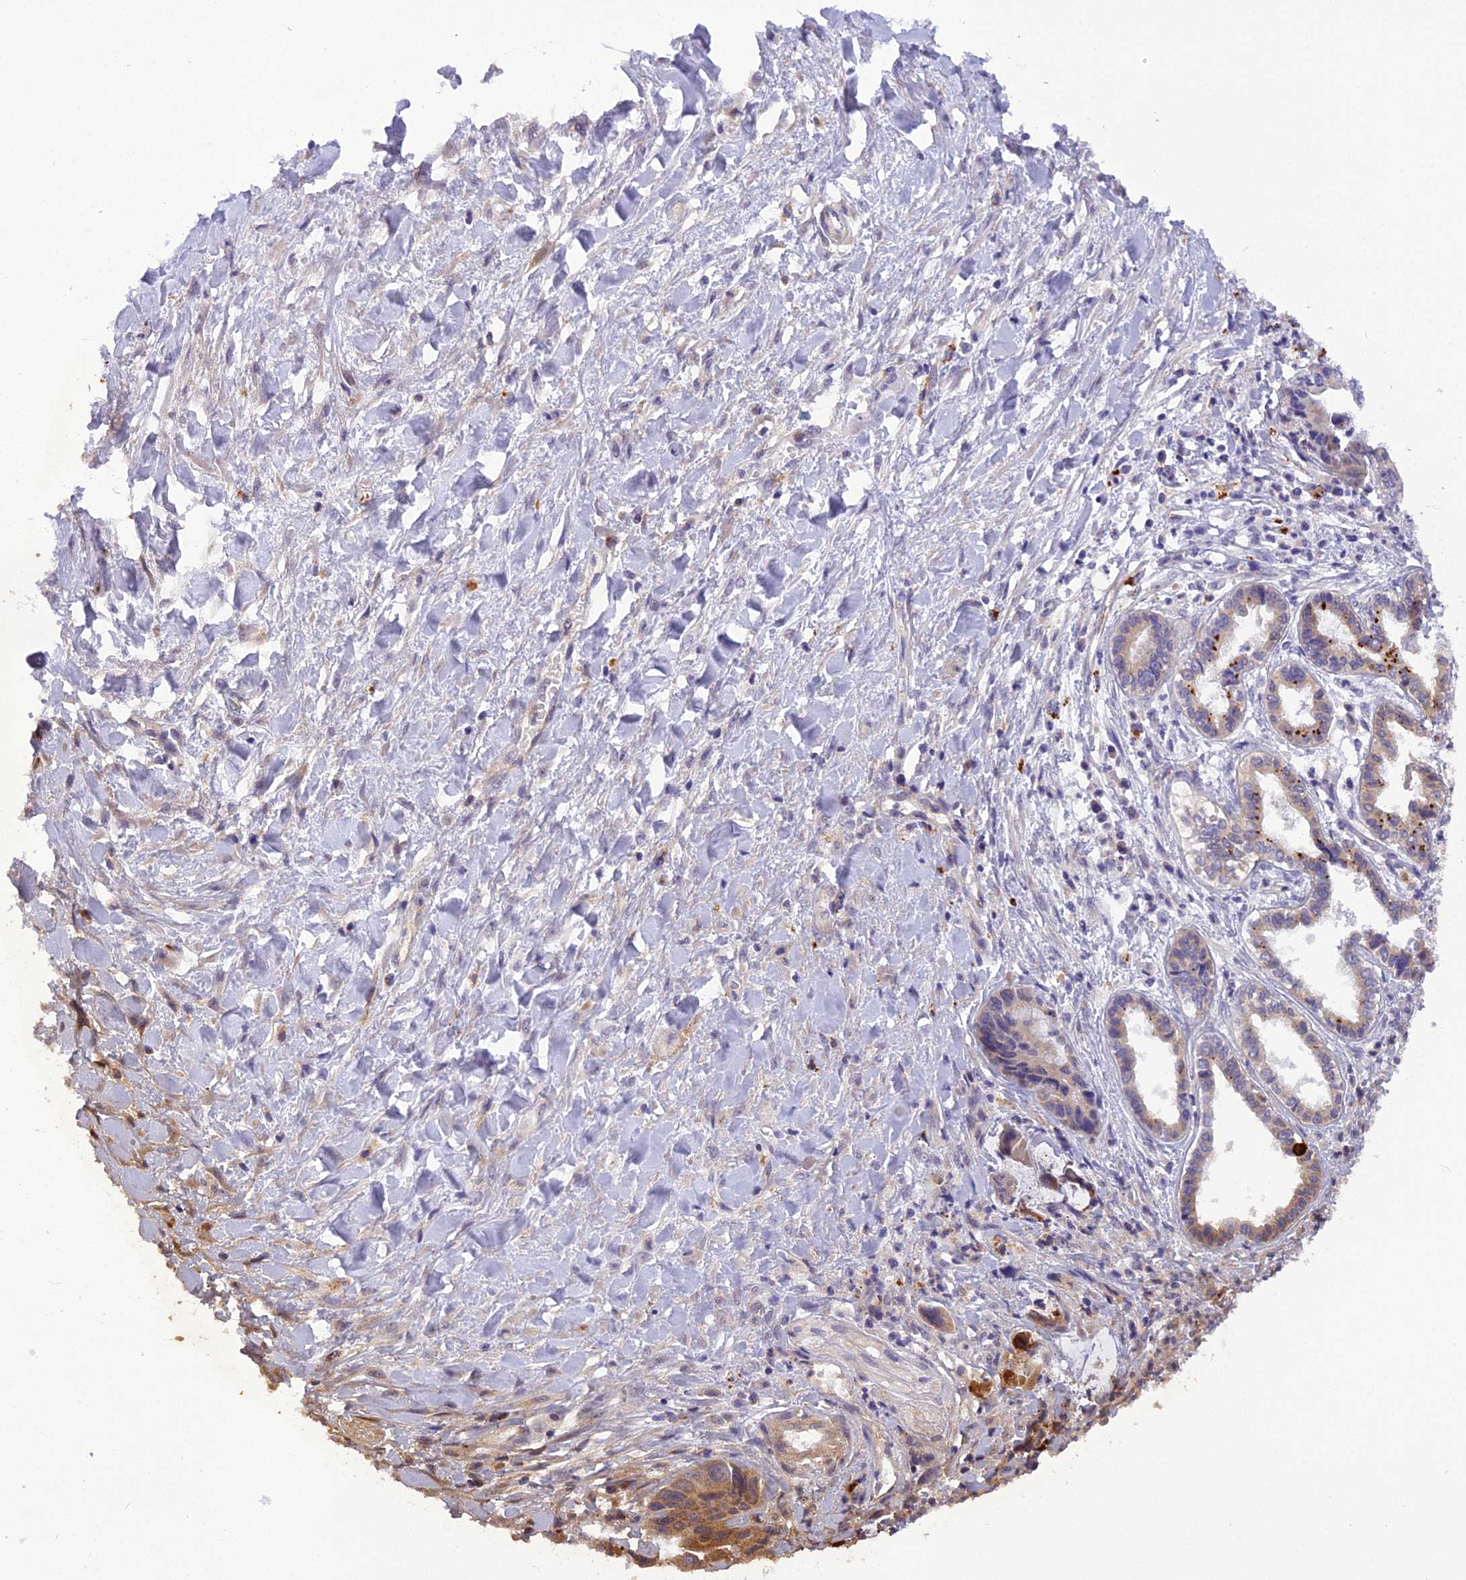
{"staining": {"intensity": "strong", "quantity": "<25%", "location": "cytoplasmic/membranous"}, "tissue": "pancreatic cancer", "cell_type": "Tumor cells", "image_type": "cancer", "snomed": [{"axis": "morphology", "description": "Adenocarcinoma, NOS"}, {"axis": "topography", "description": "Pancreas"}], "caption": "Protein staining of pancreatic cancer tissue displays strong cytoplasmic/membranous expression in about <25% of tumor cells.", "gene": "FNIP2", "patient": {"sex": "female", "age": 50}}